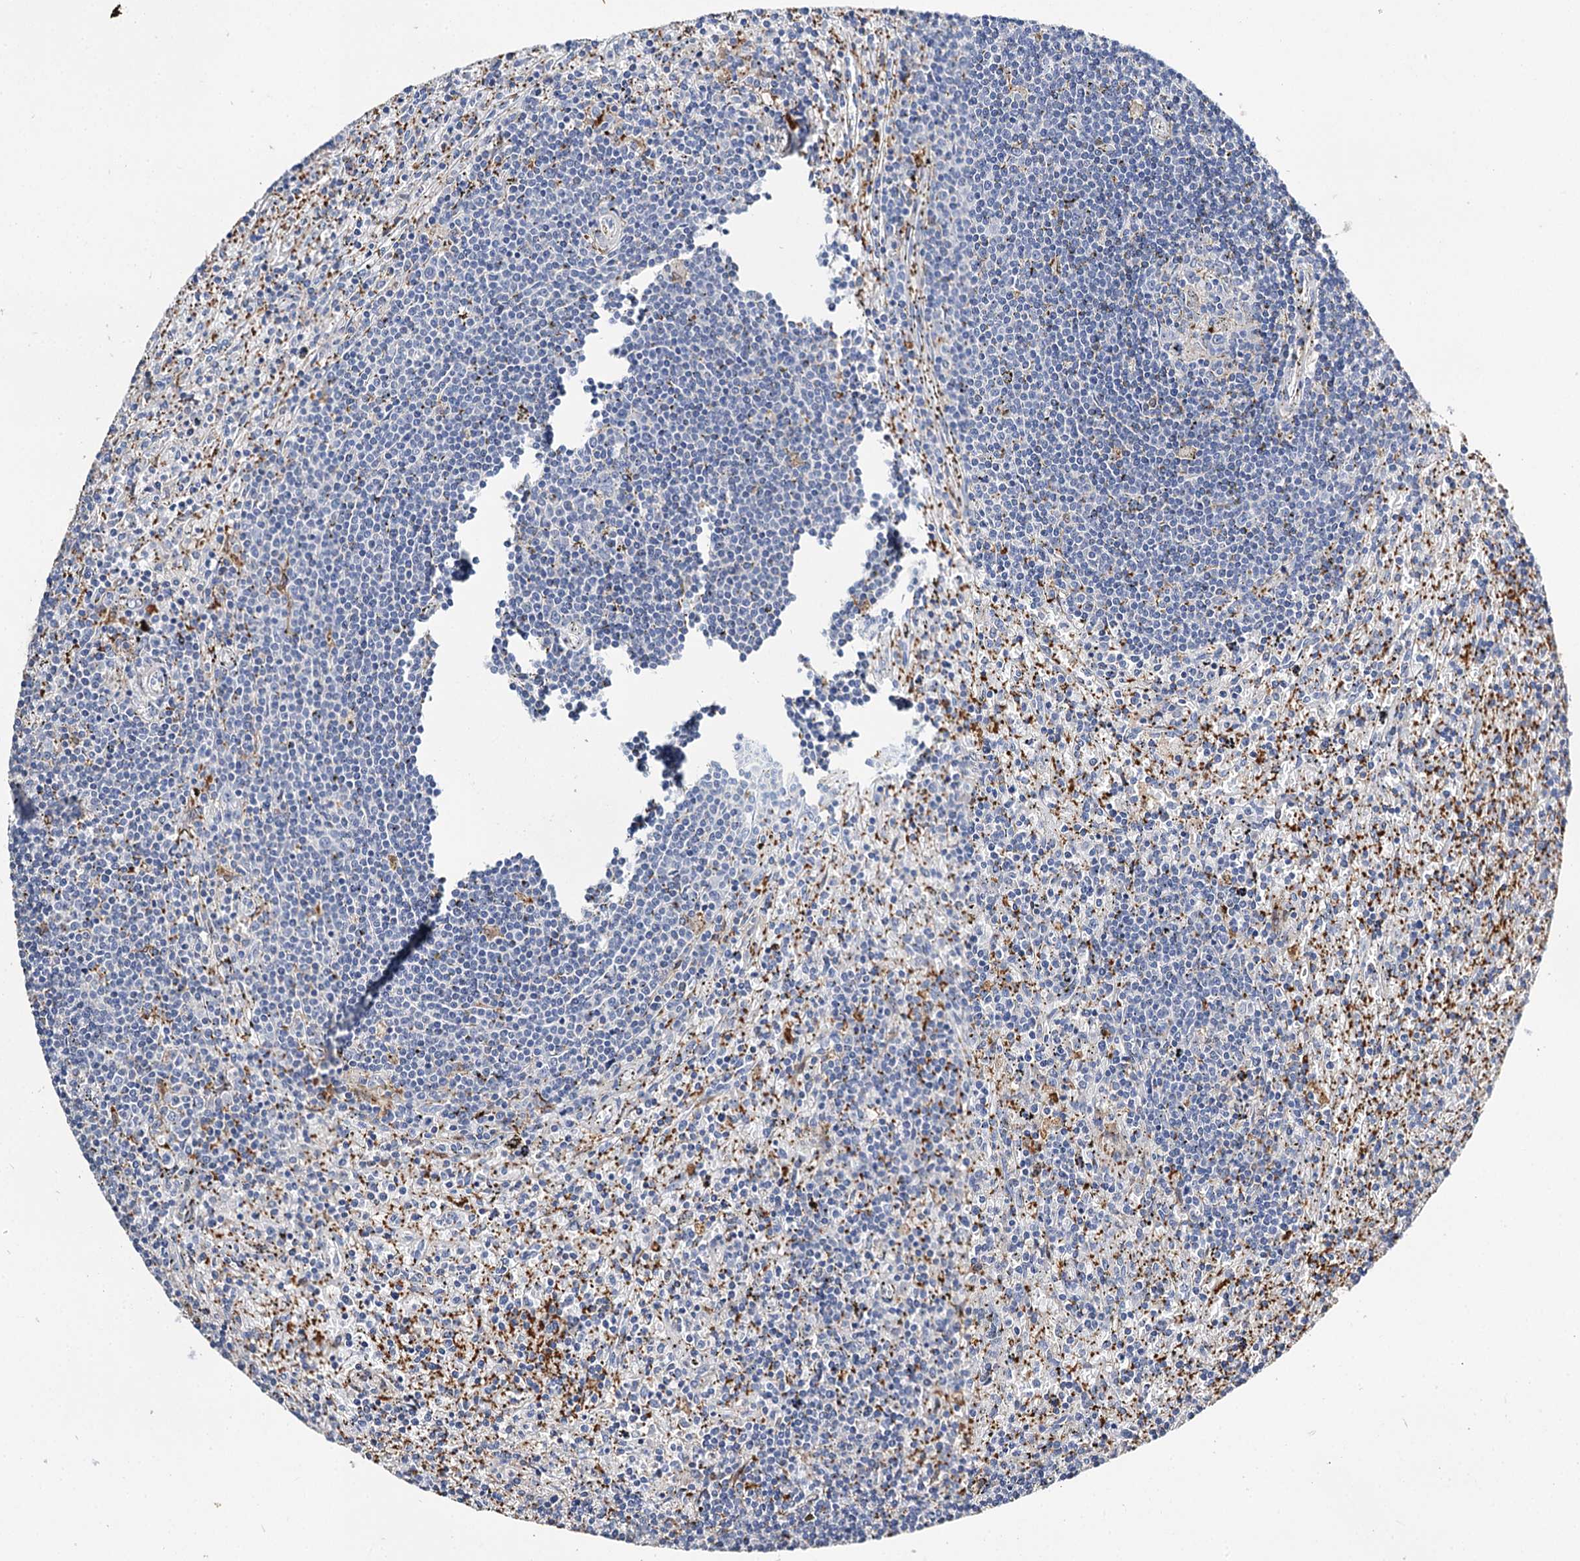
{"staining": {"intensity": "negative", "quantity": "none", "location": "none"}, "tissue": "lymphoma", "cell_type": "Tumor cells", "image_type": "cancer", "snomed": [{"axis": "morphology", "description": "Malignant lymphoma, non-Hodgkin's type, Low grade"}, {"axis": "topography", "description": "Spleen"}], "caption": "Tumor cells show no significant staining in low-grade malignant lymphoma, non-Hodgkin's type. The staining is performed using DAB (3,3'-diaminobenzidine) brown chromogen with nuclei counter-stained in using hematoxylin.", "gene": "DNAH6", "patient": {"sex": "male", "age": 76}}